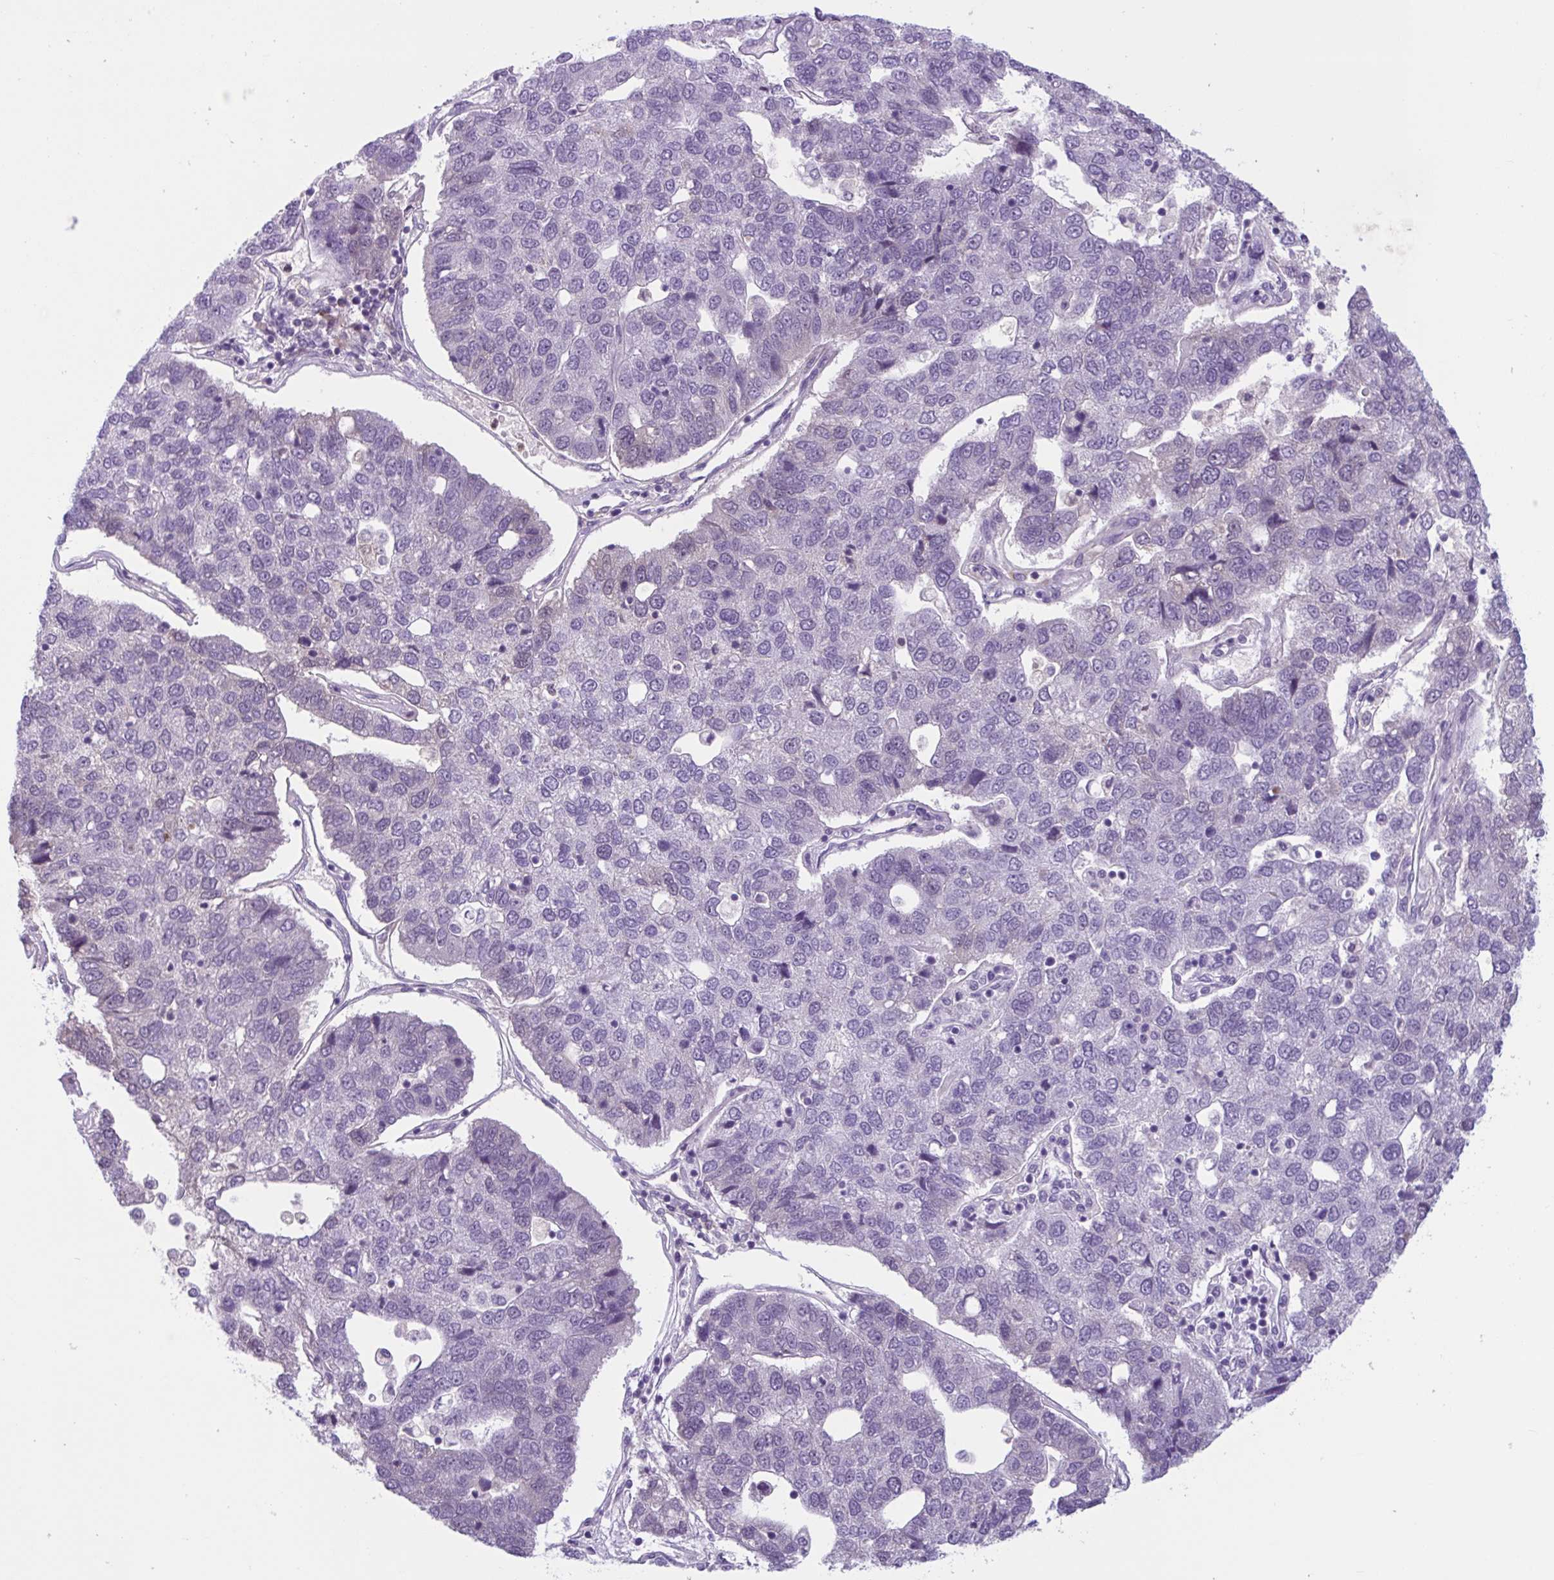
{"staining": {"intensity": "negative", "quantity": "none", "location": "none"}, "tissue": "pancreatic cancer", "cell_type": "Tumor cells", "image_type": "cancer", "snomed": [{"axis": "morphology", "description": "Adenocarcinoma, NOS"}, {"axis": "topography", "description": "Pancreas"}], "caption": "Image shows no protein staining in tumor cells of pancreatic cancer tissue. The staining was performed using DAB (3,3'-diaminobenzidine) to visualize the protein expression in brown, while the nuclei were stained in blue with hematoxylin (Magnification: 20x).", "gene": "WNT9B", "patient": {"sex": "female", "age": 61}}